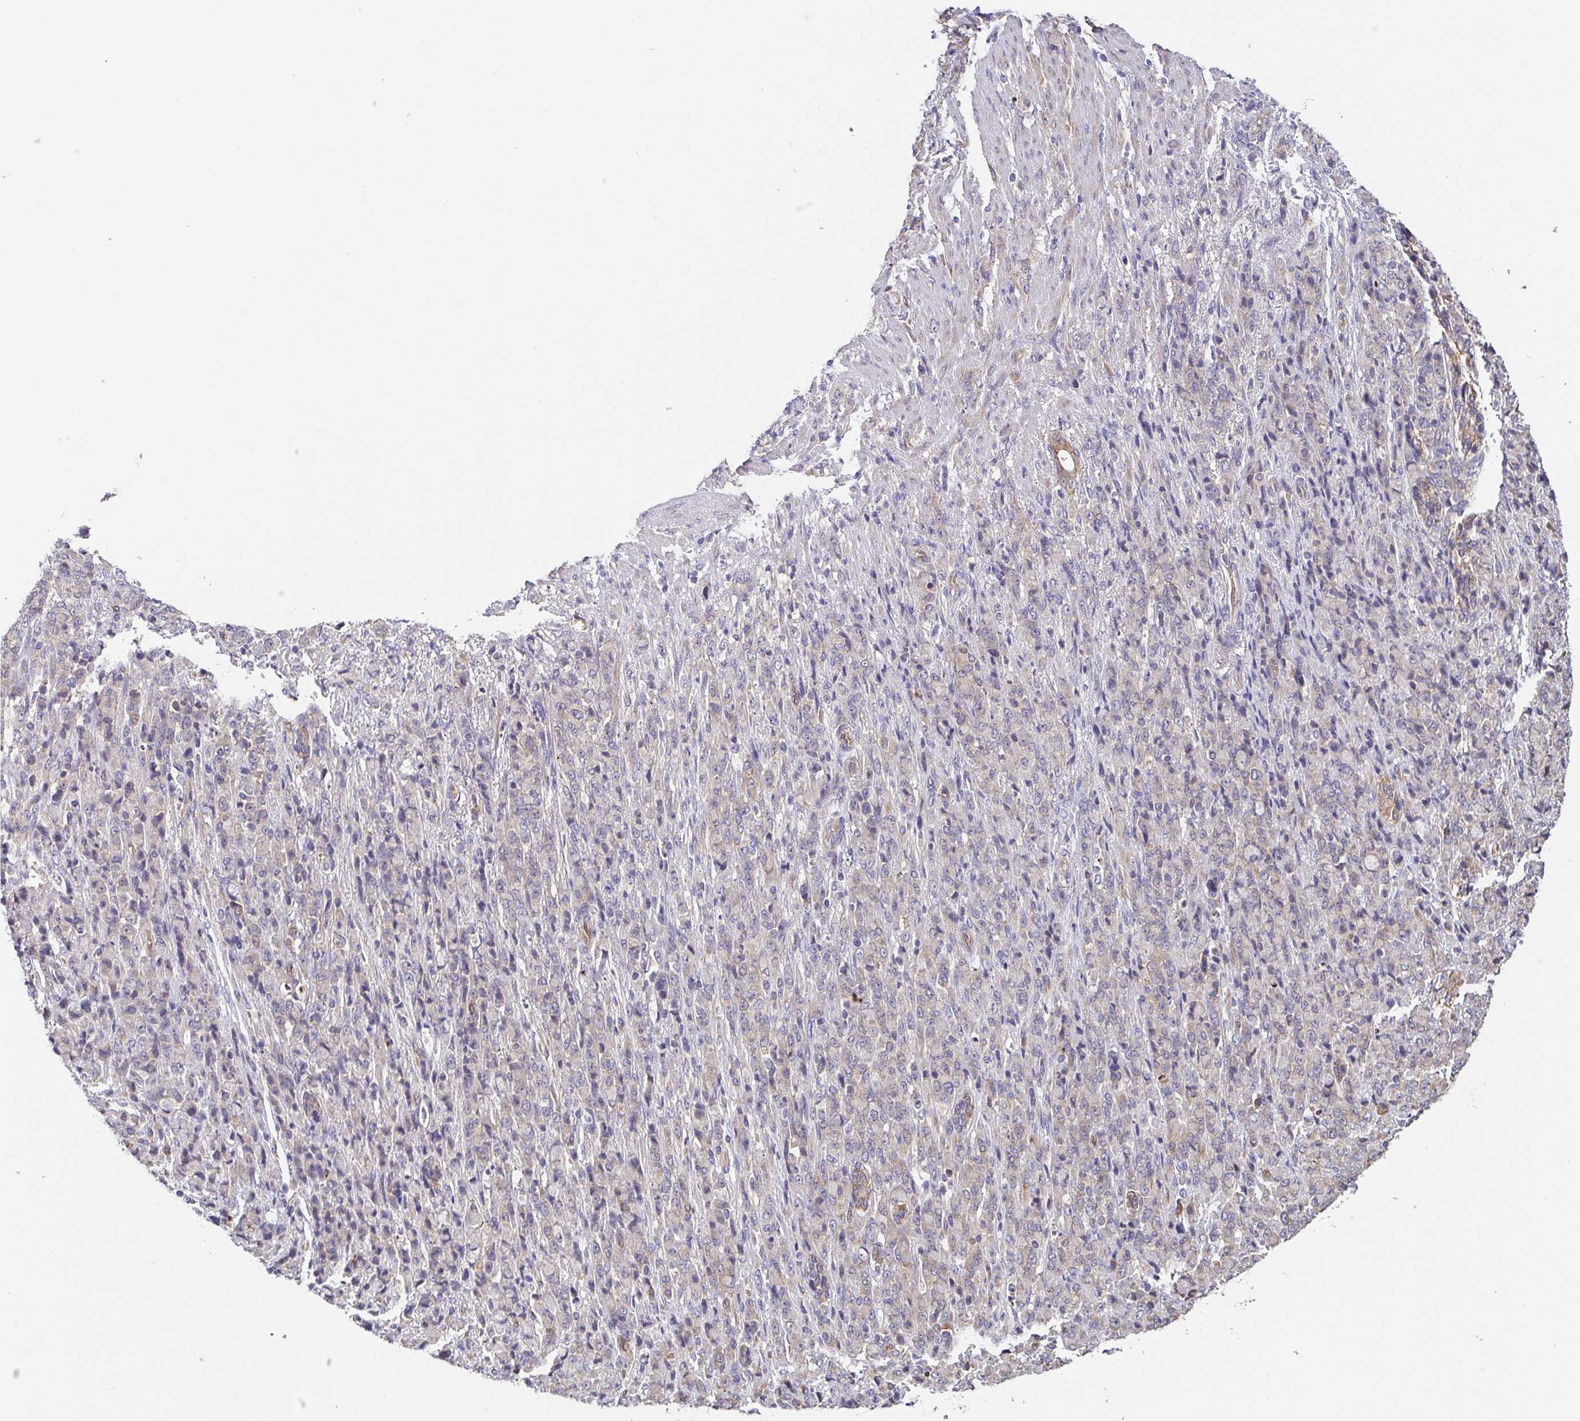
{"staining": {"intensity": "weak", "quantity": "<25%", "location": "cytoplasmic/membranous"}, "tissue": "stomach cancer", "cell_type": "Tumor cells", "image_type": "cancer", "snomed": [{"axis": "morphology", "description": "Adenocarcinoma, NOS"}, {"axis": "topography", "description": "Stomach"}], "caption": "High magnification brightfield microscopy of stomach cancer stained with DAB (brown) and counterstained with hematoxylin (blue): tumor cells show no significant positivity.", "gene": "EIF3D", "patient": {"sex": "female", "age": 79}}